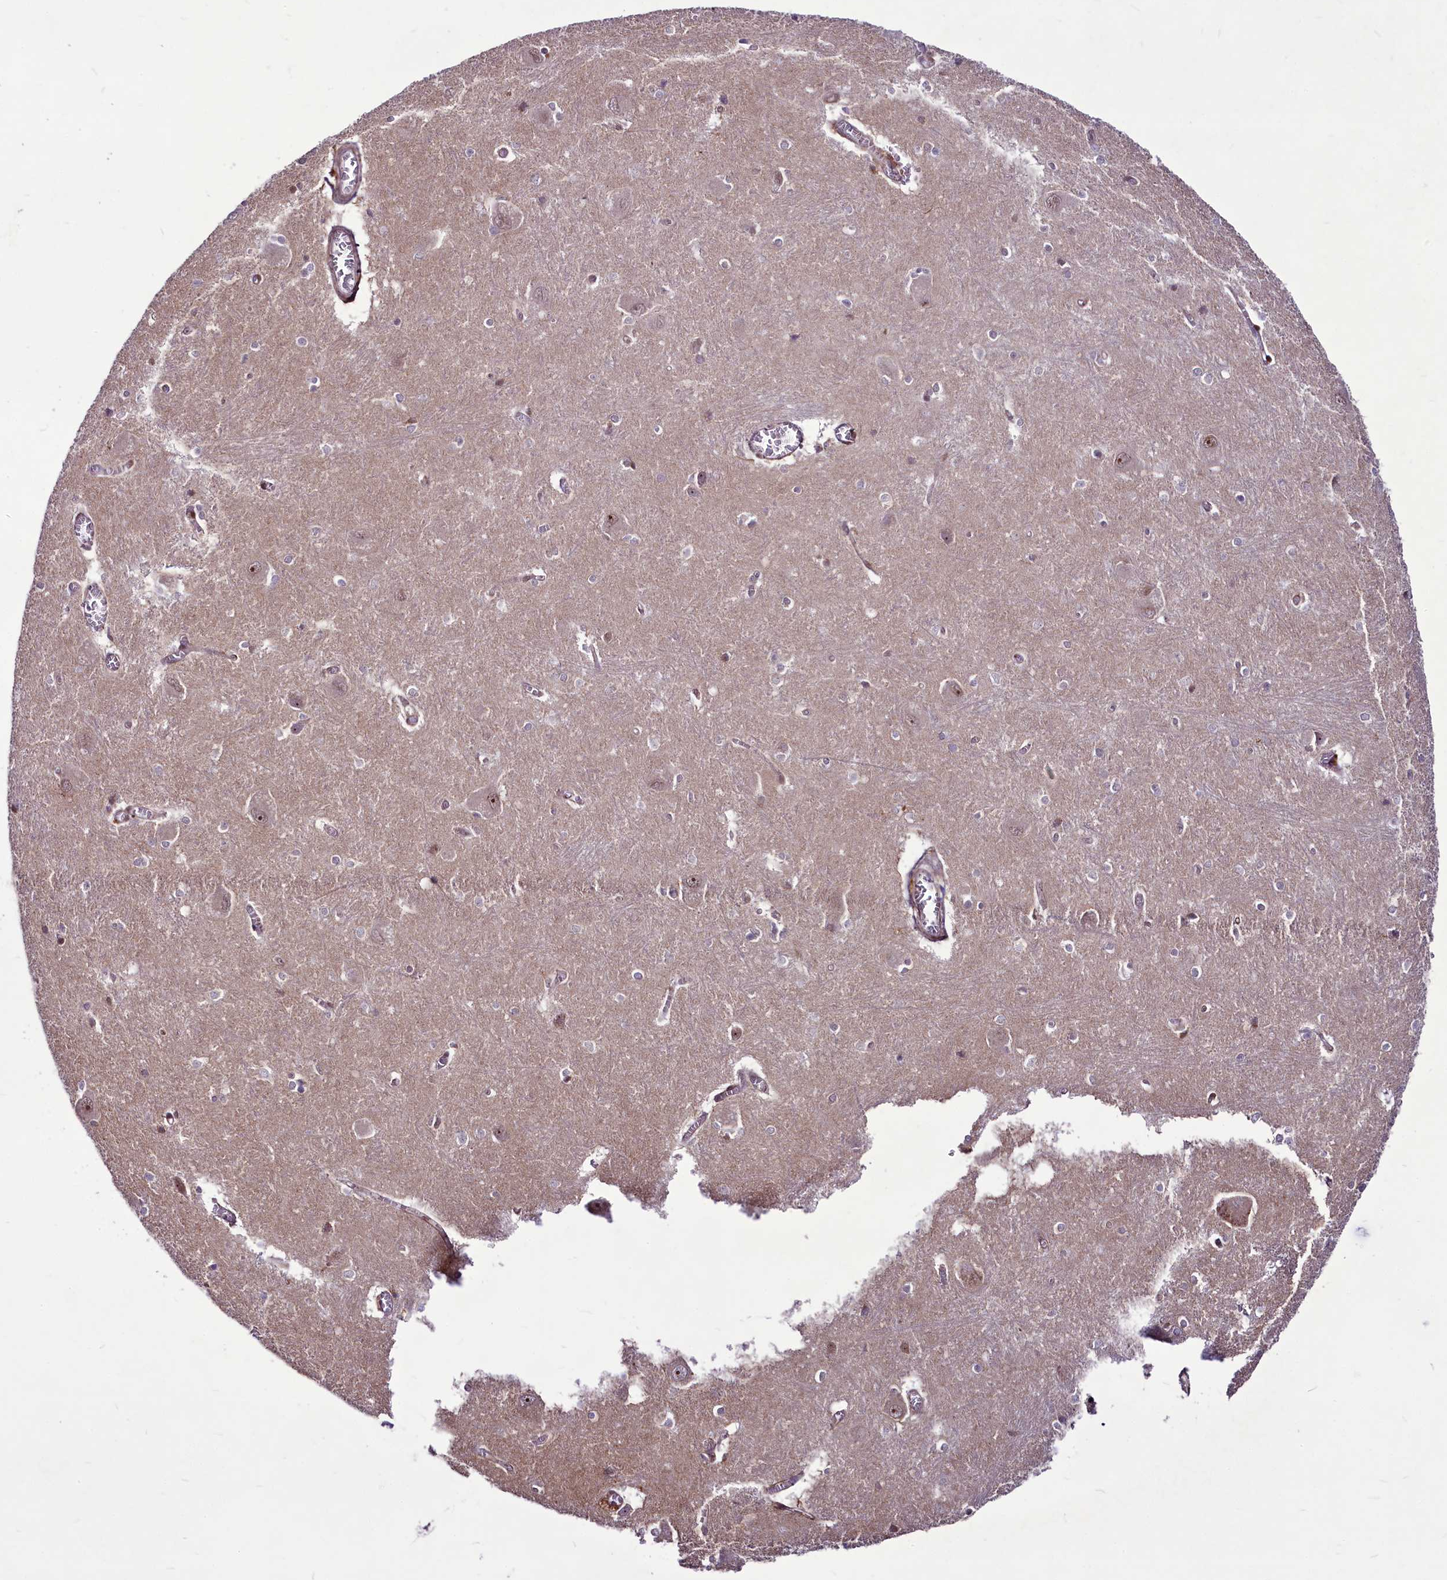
{"staining": {"intensity": "moderate", "quantity": "<25%", "location": "nuclear"}, "tissue": "caudate", "cell_type": "Glial cells", "image_type": "normal", "snomed": [{"axis": "morphology", "description": "Normal tissue, NOS"}, {"axis": "topography", "description": "Lateral ventricle wall"}], "caption": "IHC photomicrograph of unremarkable caudate: caudate stained using immunohistochemistry (IHC) exhibits low levels of moderate protein expression localized specifically in the nuclear of glial cells, appearing as a nuclear brown color.", "gene": "RSBN1", "patient": {"sex": "male", "age": 37}}